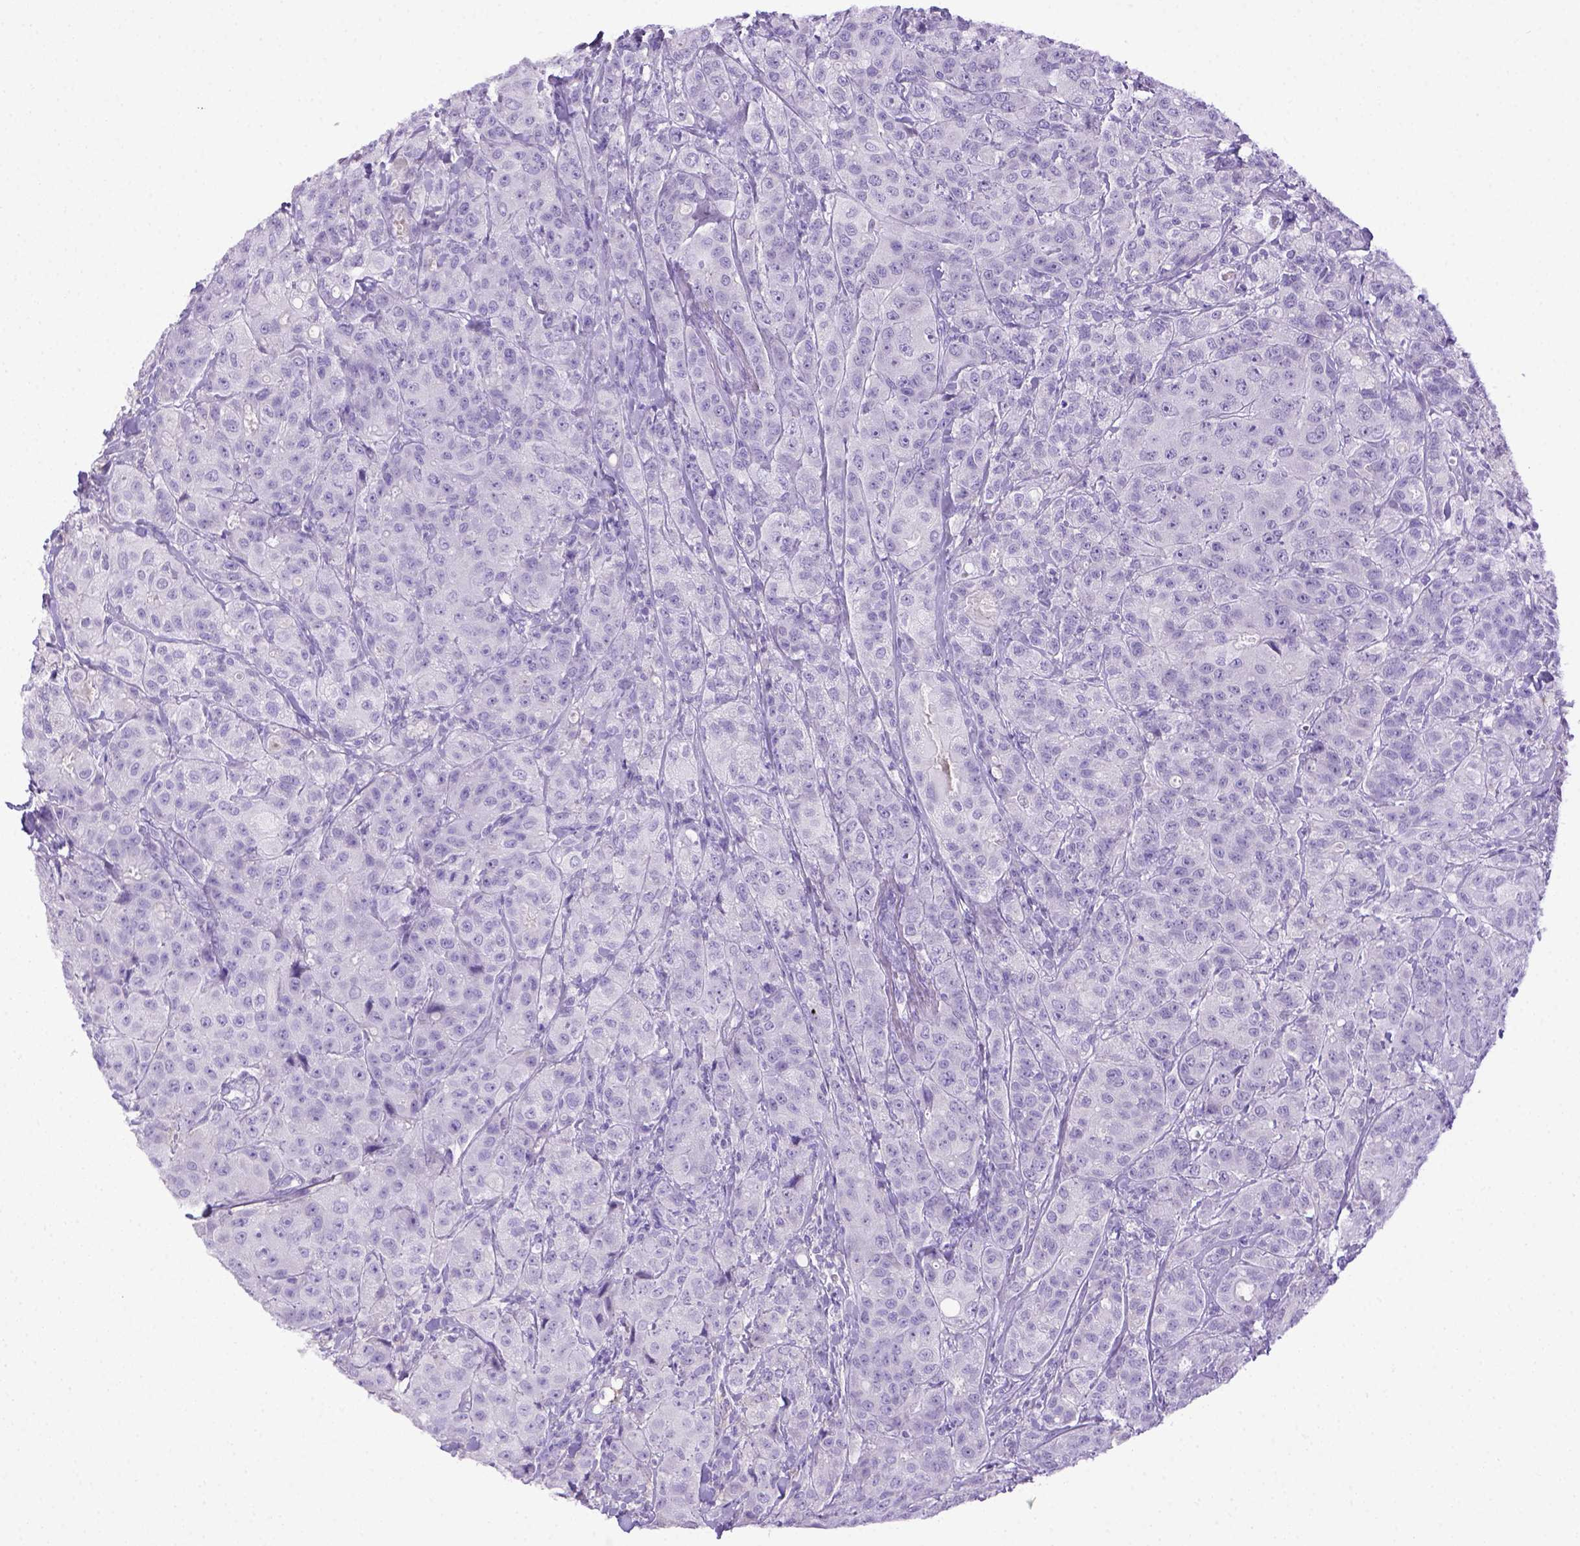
{"staining": {"intensity": "negative", "quantity": "none", "location": "none"}, "tissue": "breast cancer", "cell_type": "Tumor cells", "image_type": "cancer", "snomed": [{"axis": "morphology", "description": "Duct carcinoma"}, {"axis": "topography", "description": "Breast"}], "caption": "Breast cancer stained for a protein using immunohistochemistry (IHC) reveals no positivity tumor cells.", "gene": "ITIH4", "patient": {"sex": "female", "age": 43}}